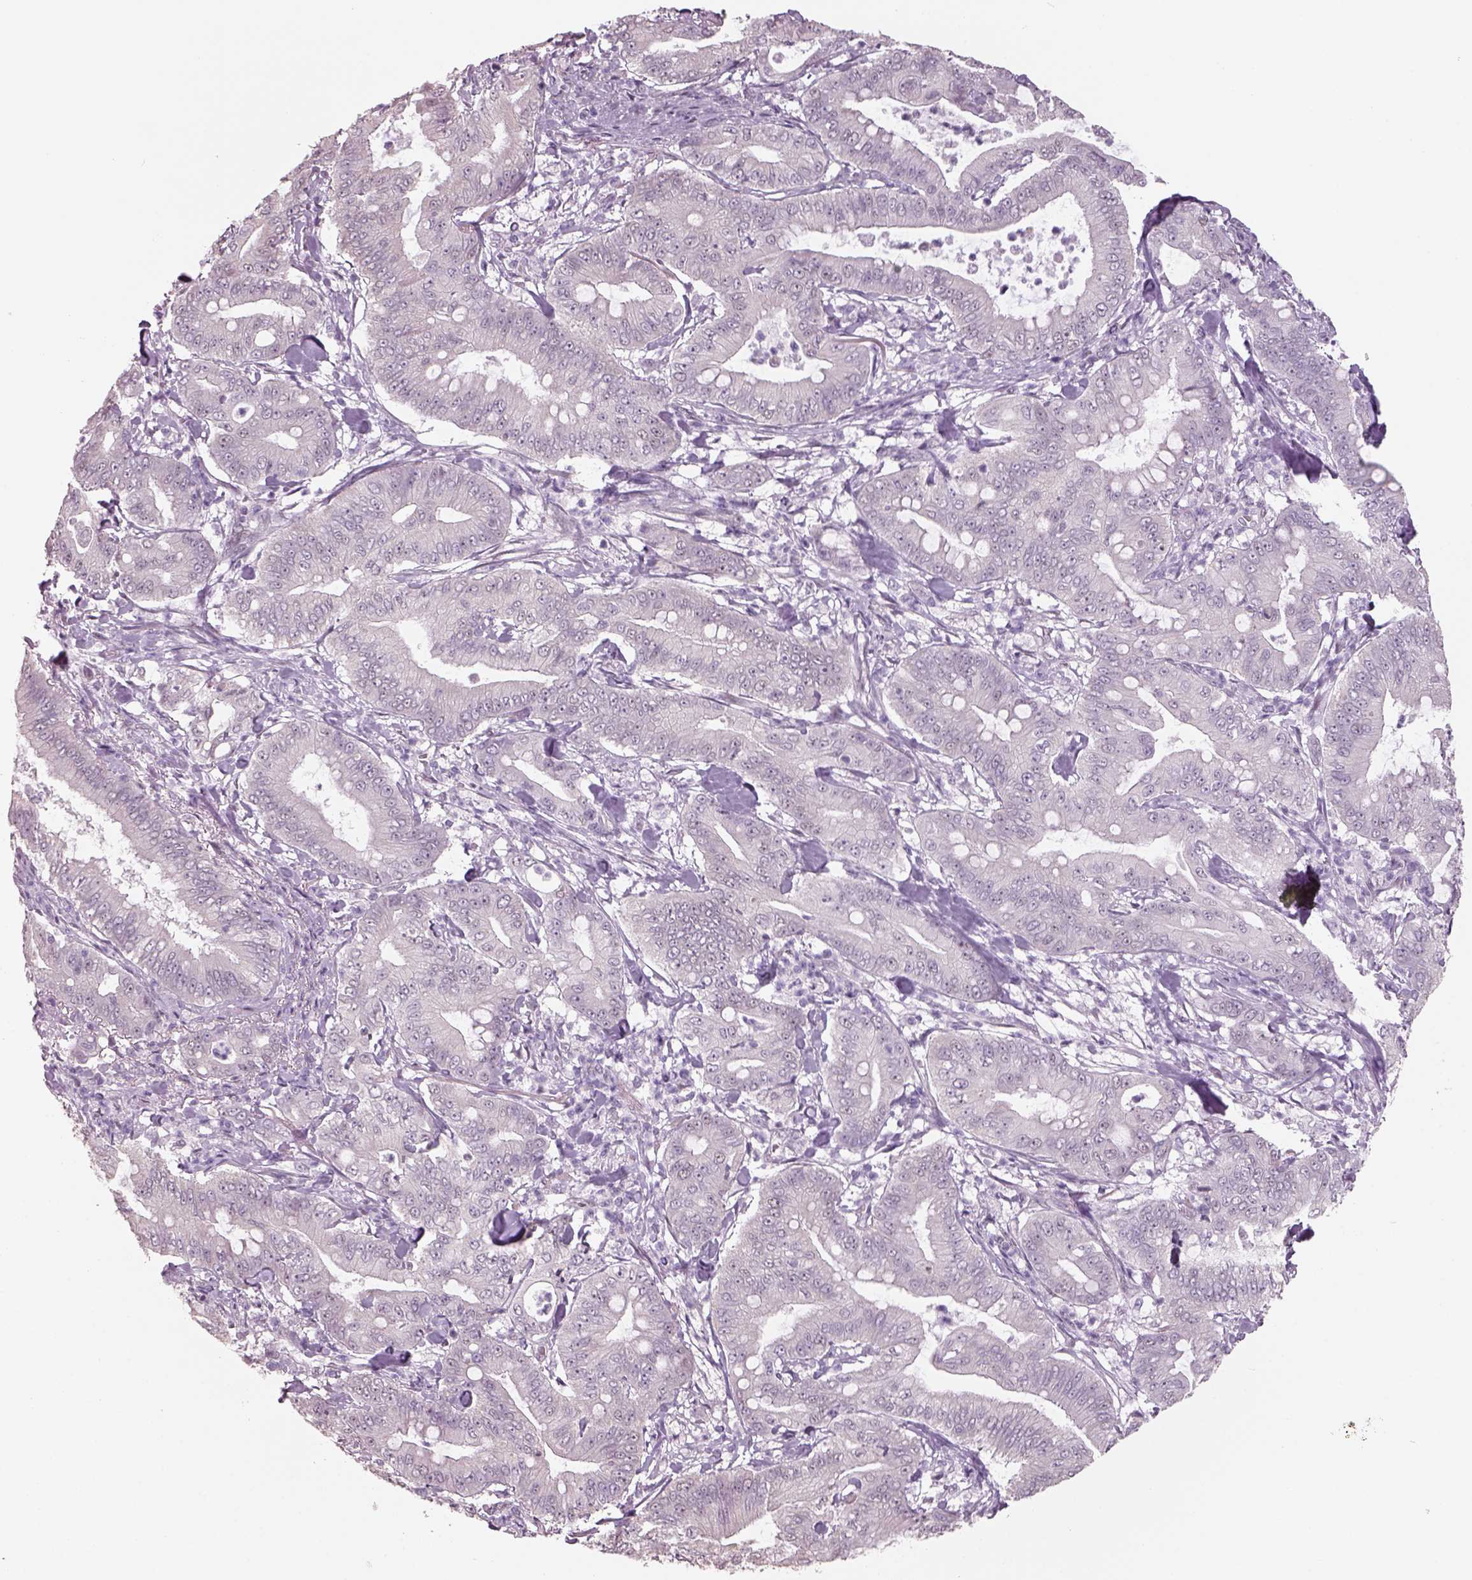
{"staining": {"intensity": "negative", "quantity": "none", "location": "none"}, "tissue": "pancreatic cancer", "cell_type": "Tumor cells", "image_type": "cancer", "snomed": [{"axis": "morphology", "description": "Adenocarcinoma, NOS"}, {"axis": "topography", "description": "Pancreas"}], "caption": "Human pancreatic cancer (adenocarcinoma) stained for a protein using immunohistochemistry shows no staining in tumor cells.", "gene": "NAT8", "patient": {"sex": "male", "age": 71}}